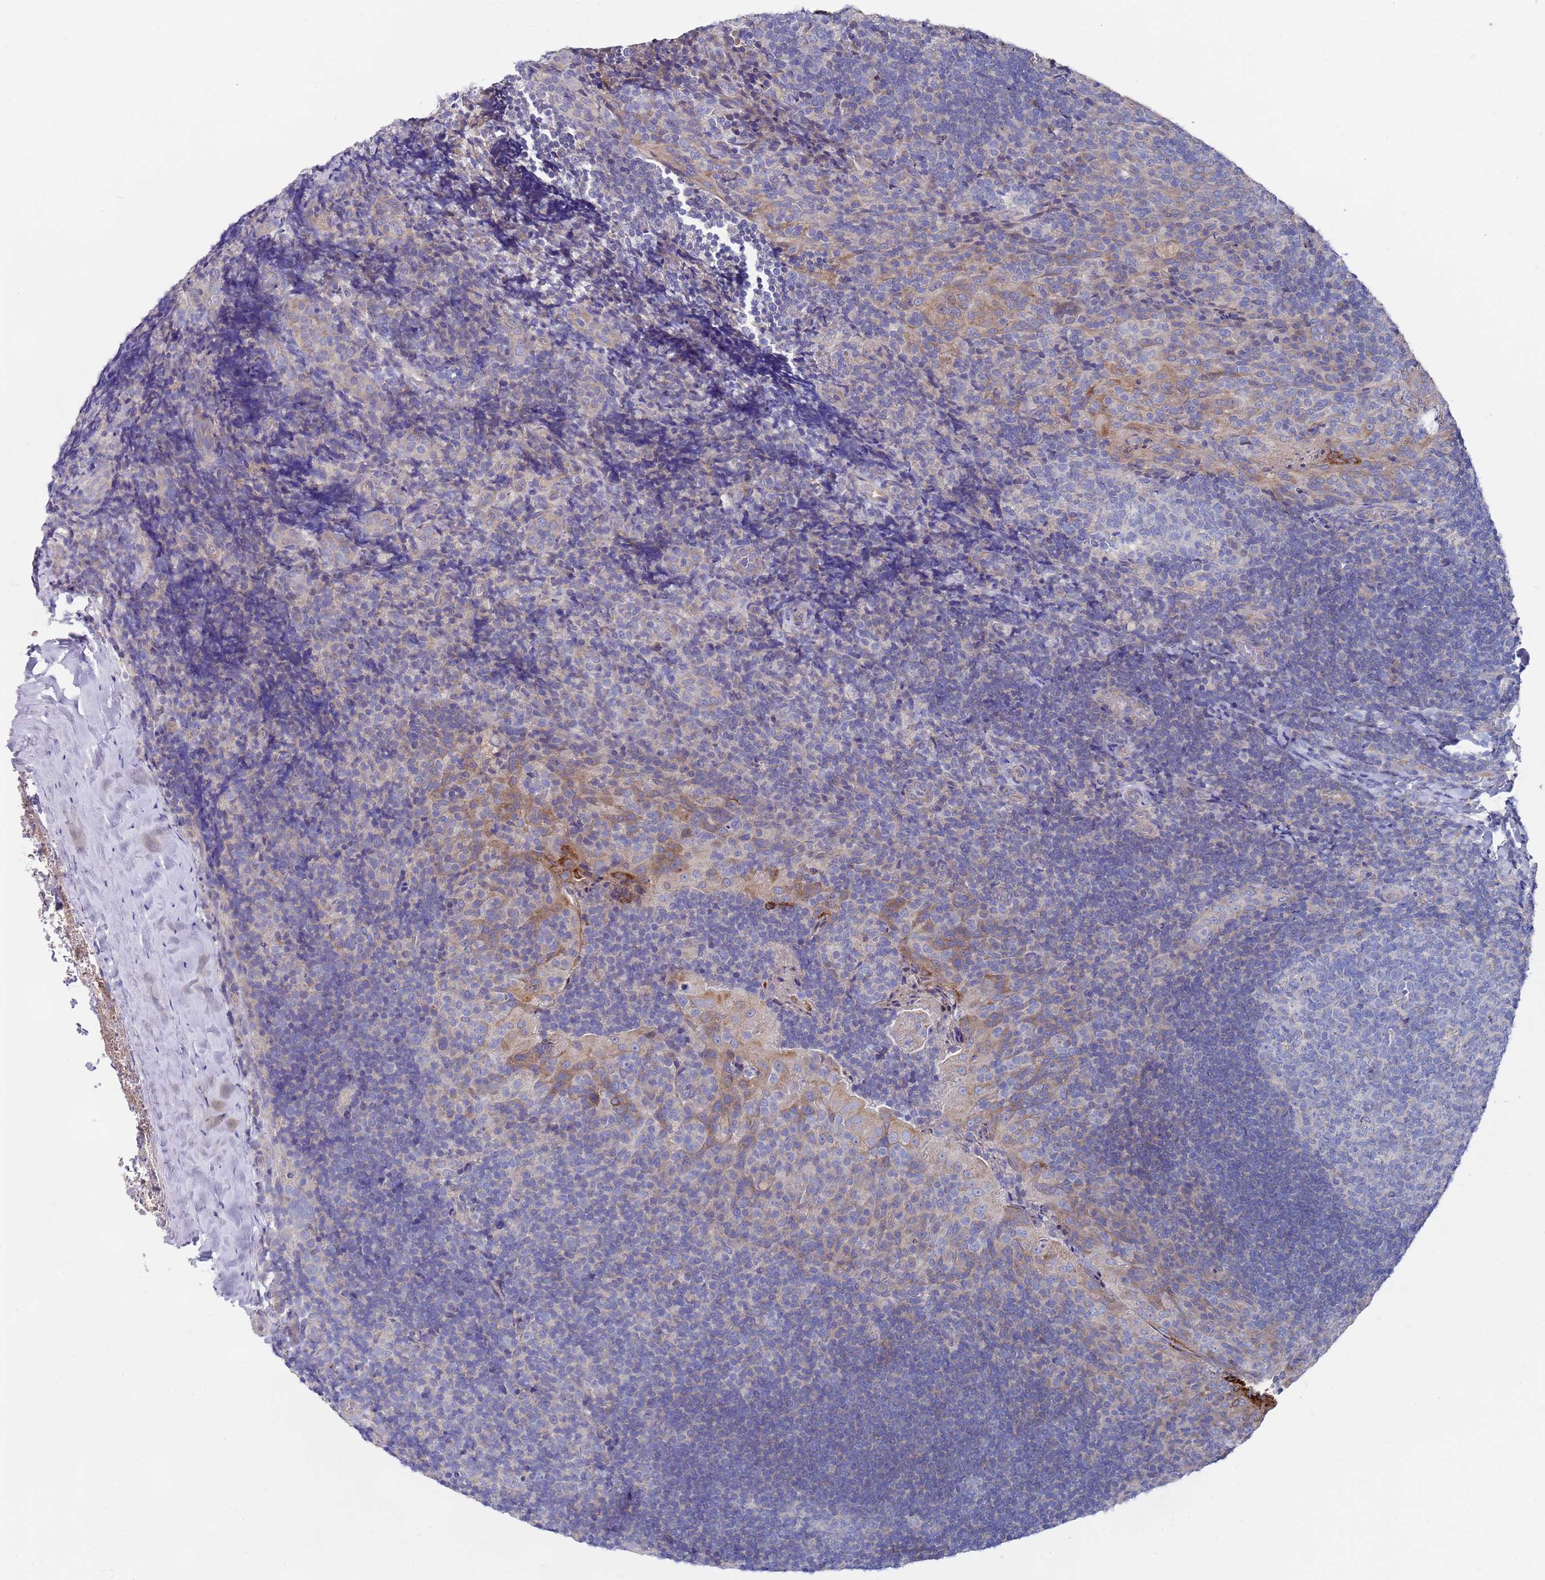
{"staining": {"intensity": "negative", "quantity": "none", "location": "none"}, "tissue": "tonsil", "cell_type": "Germinal center cells", "image_type": "normal", "snomed": [{"axis": "morphology", "description": "Normal tissue, NOS"}, {"axis": "topography", "description": "Tonsil"}], "caption": "Image shows no protein staining in germinal center cells of normal tonsil.", "gene": "SCAPER", "patient": {"sex": "male", "age": 17}}